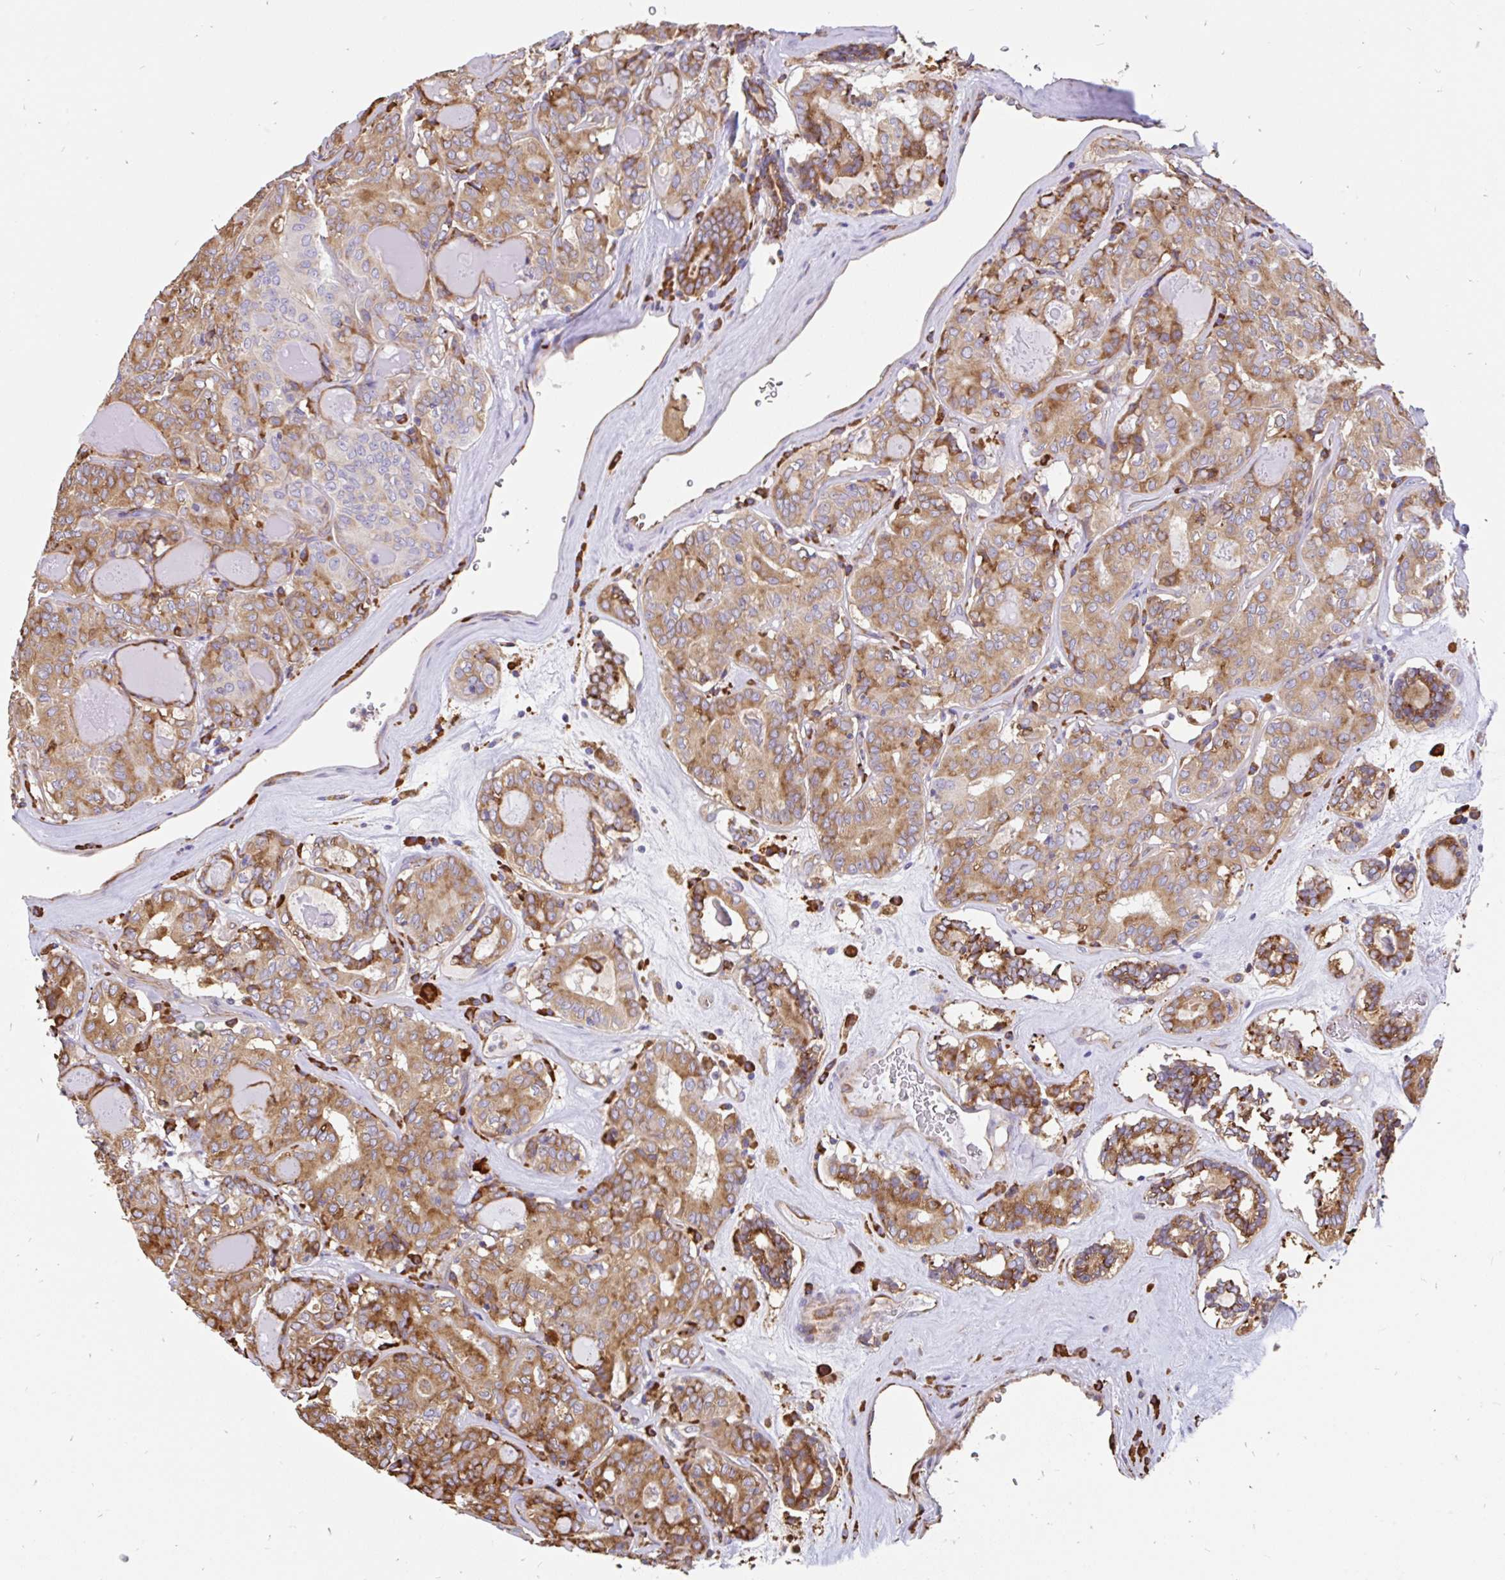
{"staining": {"intensity": "moderate", "quantity": ">75%", "location": "cytoplasmic/membranous"}, "tissue": "thyroid cancer", "cell_type": "Tumor cells", "image_type": "cancer", "snomed": [{"axis": "morphology", "description": "Papillary adenocarcinoma, NOS"}, {"axis": "topography", "description": "Thyroid gland"}], "caption": "Moderate cytoplasmic/membranous protein staining is identified in approximately >75% of tumor cells in thyroid papillary adenocarcinoma.", "gene": "EML5", "patient": {"sex": "female", "age": 72}}